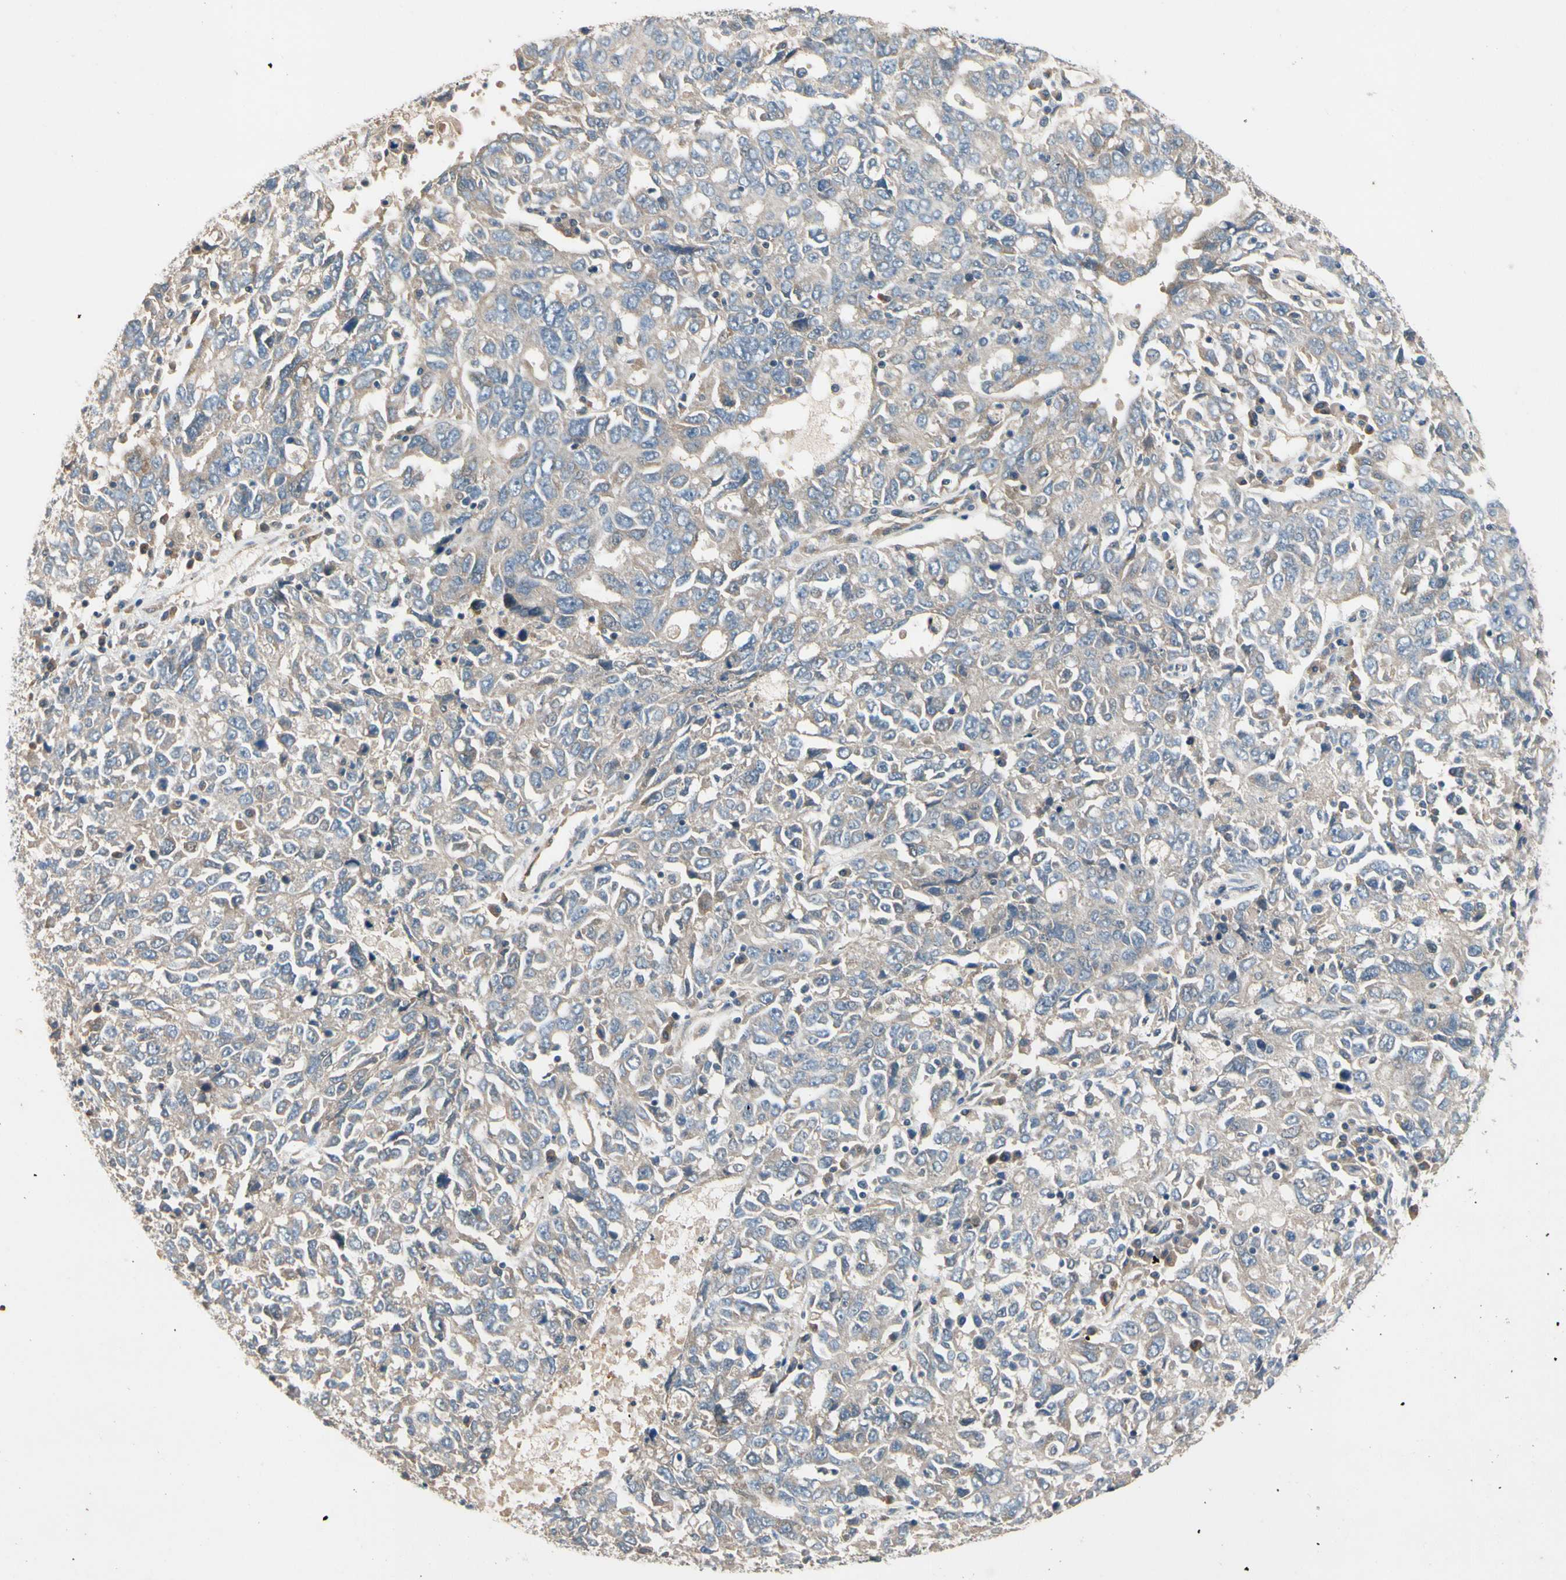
{"staining": {"intensity": "negative", "quantity": "none", "location": "none"}, "tissue": "ovarian cancer", "cell_type": "Tumor cells", "image_type": "cancer", "snomed": [{"axis": "morphology", "description": "Carcinoma, endometroid"}, {"axis": "topography", "description": "Ovary"}], "caption": "Tumor cells are negative for brown protein staining in ovarian cancer (endometroid carcinoma). (DAB immunohistochemistry (IHC), high magnification).", "gene": "SIGLEC5", "patient": {"sex": "female", "age": 62}}